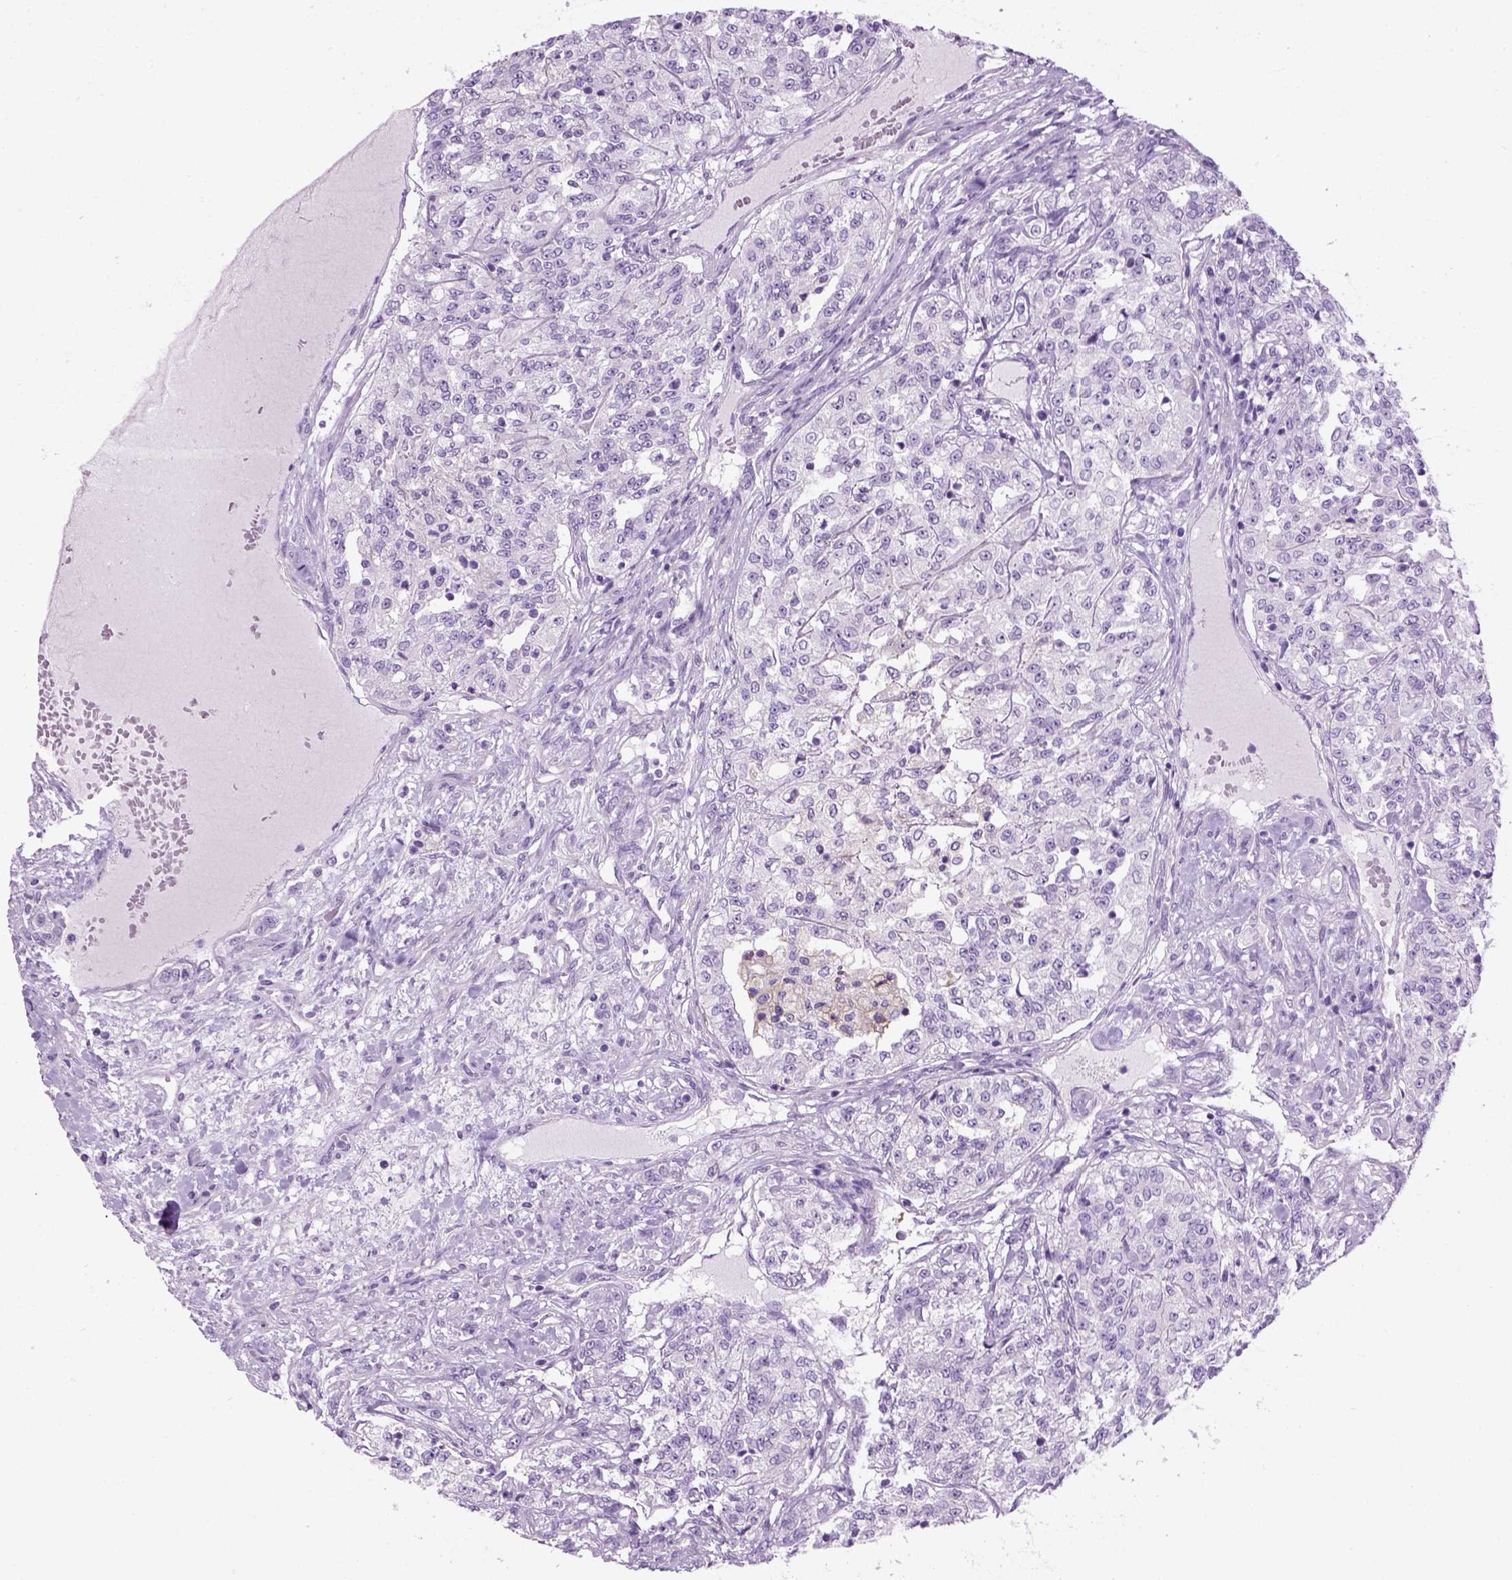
{"staining": {"intensity": "negative", "quantity": "none", "location": "none"}, "tissue": "renal cancer", "cell_type": "Tumor cells", "image_type": "cancer", "snomed": [{"axis": "morphology", "description": "Adenocarcinoma, NOS"}, {"axis": "topography", "description": "Kidney"}], "caption": "The histopathology image reveals no staining of tumor cells in renal adenocarcinoma.", "gene": "GABRB2", "patient": {"sex": "female", "age": 63}}